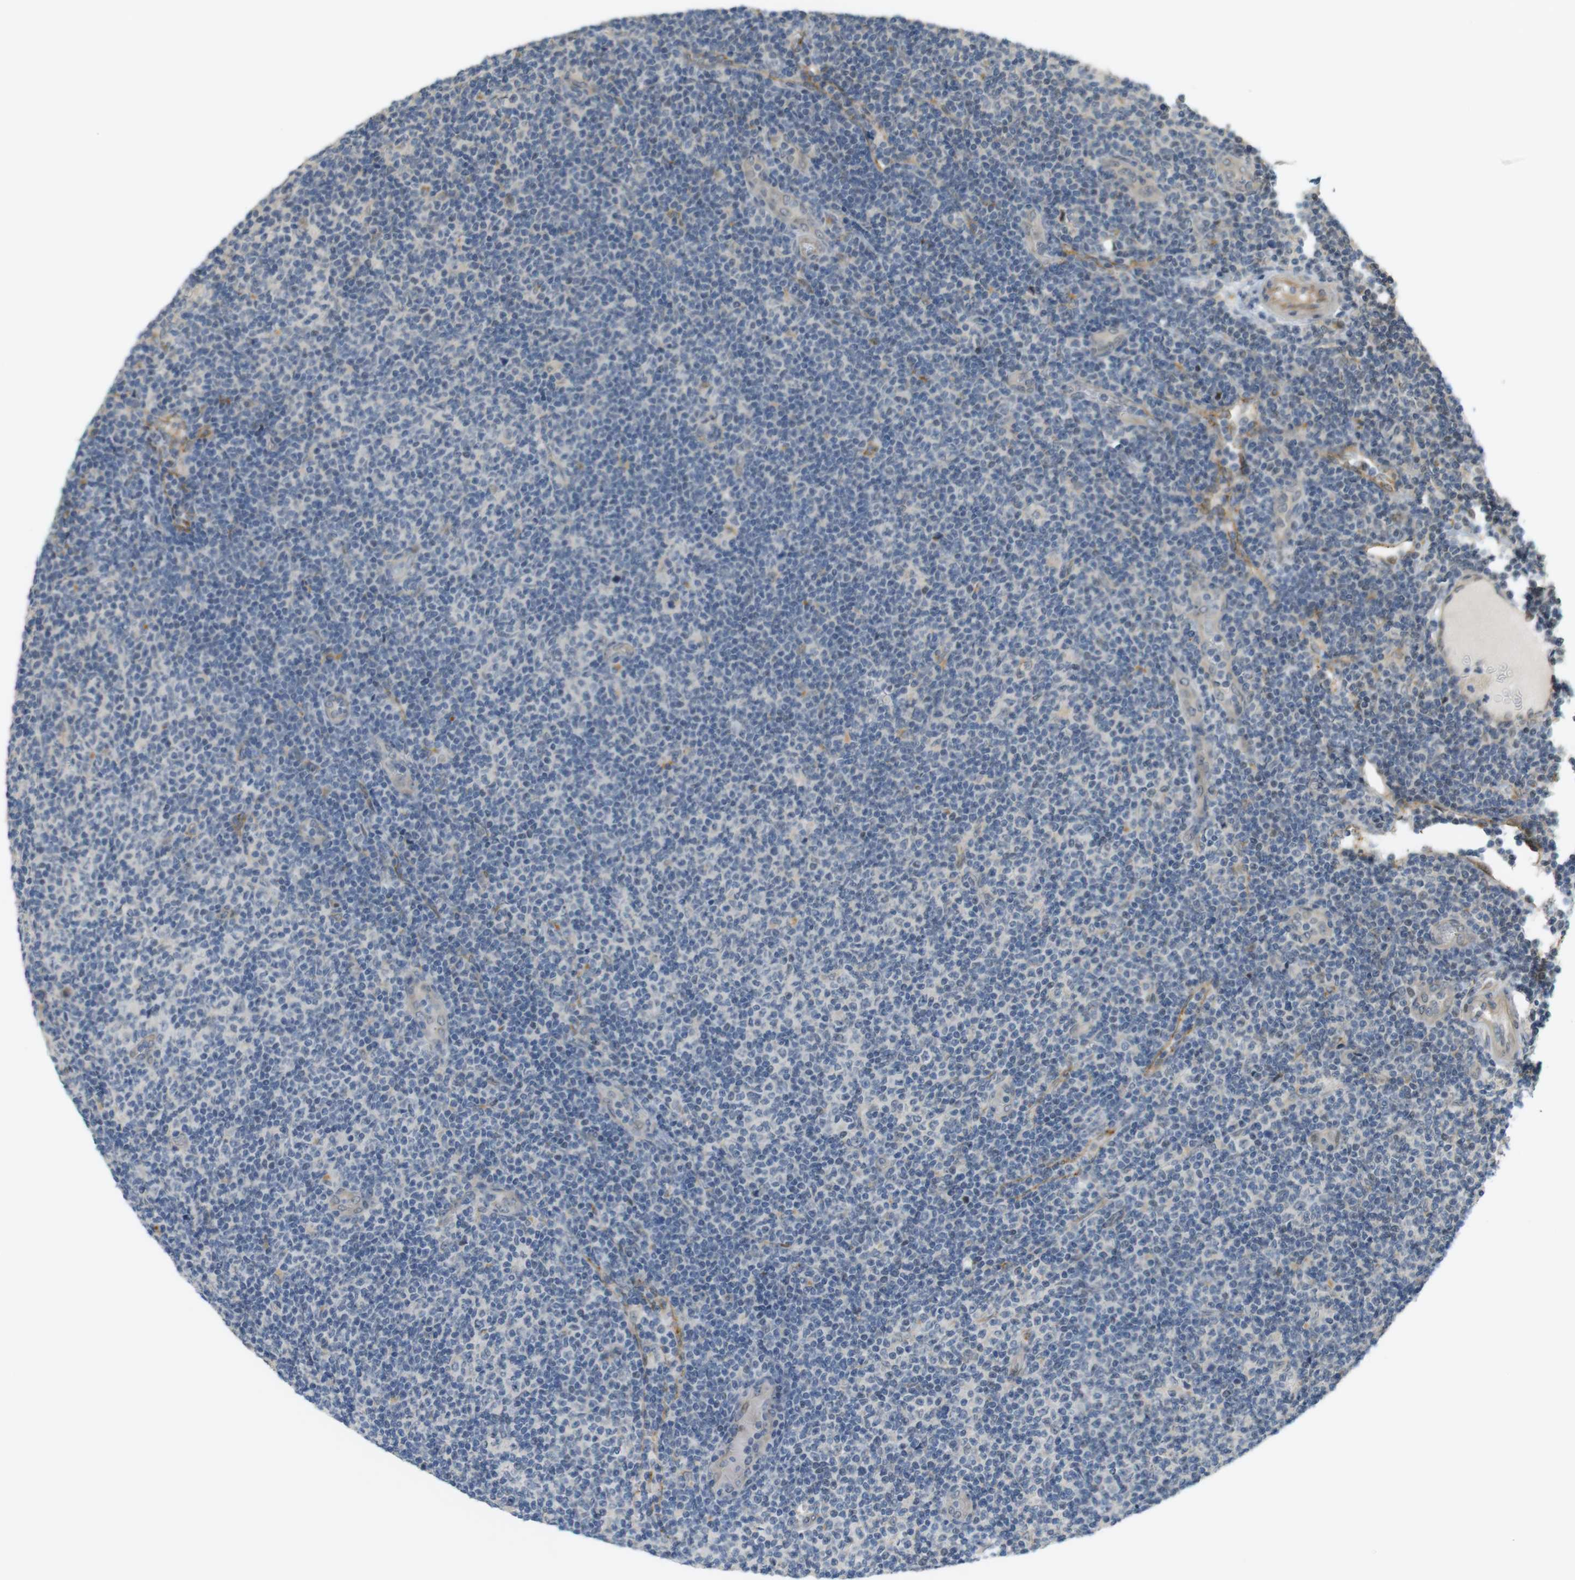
{"staining": {"intensity": "negative", "quantity": "none", "location": "none"}, "tissue": "lymphoma", "cell_type": "Tumor cells", "image_type": "cancer", "snomed": [{"axis": "morphology", "description": "Malignant lymphoma, non-Hodgkin's type, Low grade"}, {"axis": "topography", "description": "Lymph node"}], "caption": "The immunohistochemistry (IHC) histopathology image has no significant expression in tumor cells of malignant lymphoma, non-Hodgkin's type (low-grade) tissue.", "gene": "TSPAN9", "patient": {"sex": "male", "age": 83}}